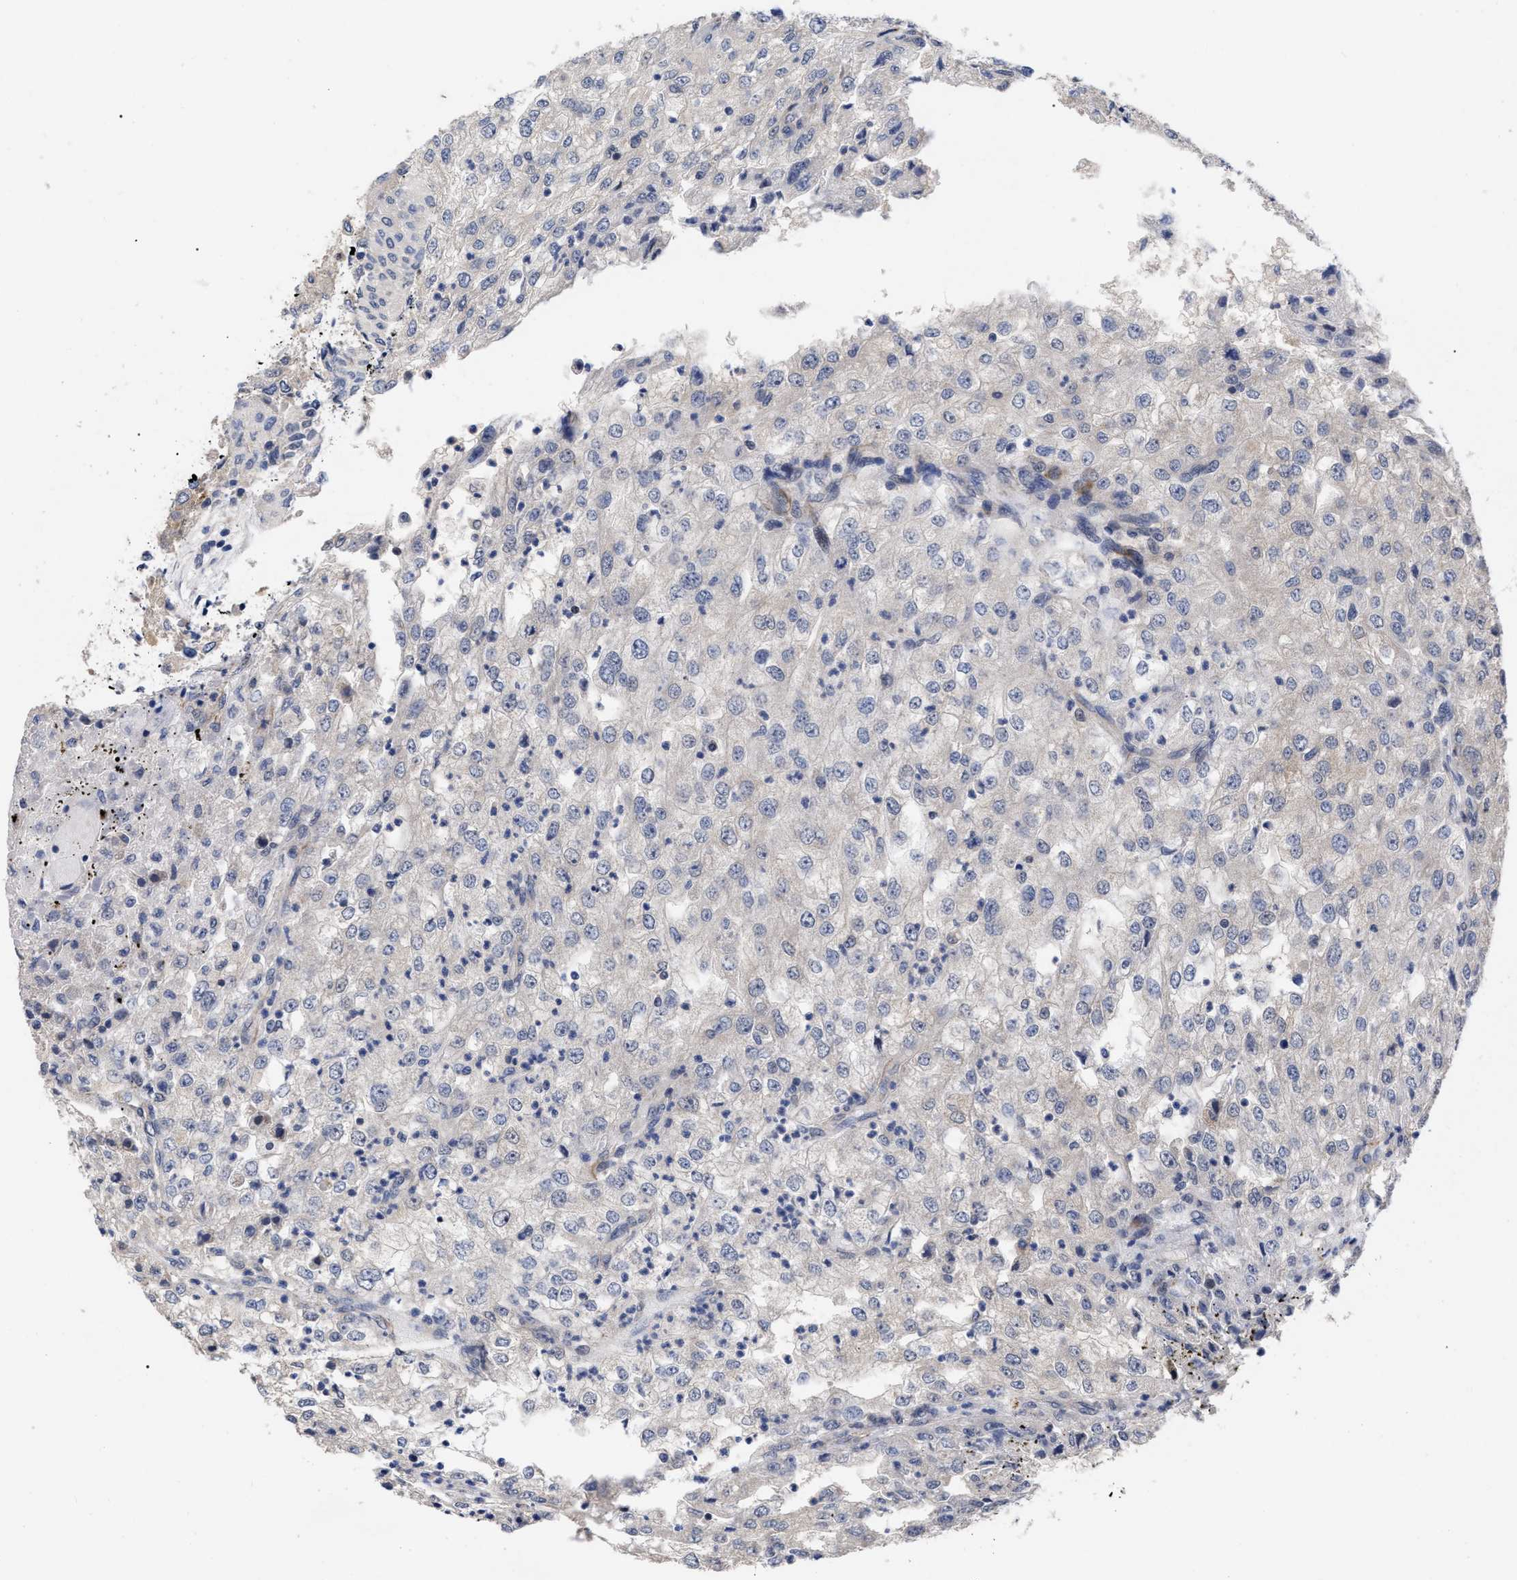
{"staining": {"intensity": "negative", "quantity": "none", "location": "none"}, "tissue": "renal cancer", "cell_type": "Tumor cells", "image_type": "cancer", "snomed": [{"axis": "morphology", "description": "Adenocarcinoma, NOS"}, {"axis": "topography", "description": "Kidney"}], "caption": "An image of human renal cancer is negative for staining in tumor cells.", "gene": "CCN5", "patient": {"sex": "female", "age": 54}}